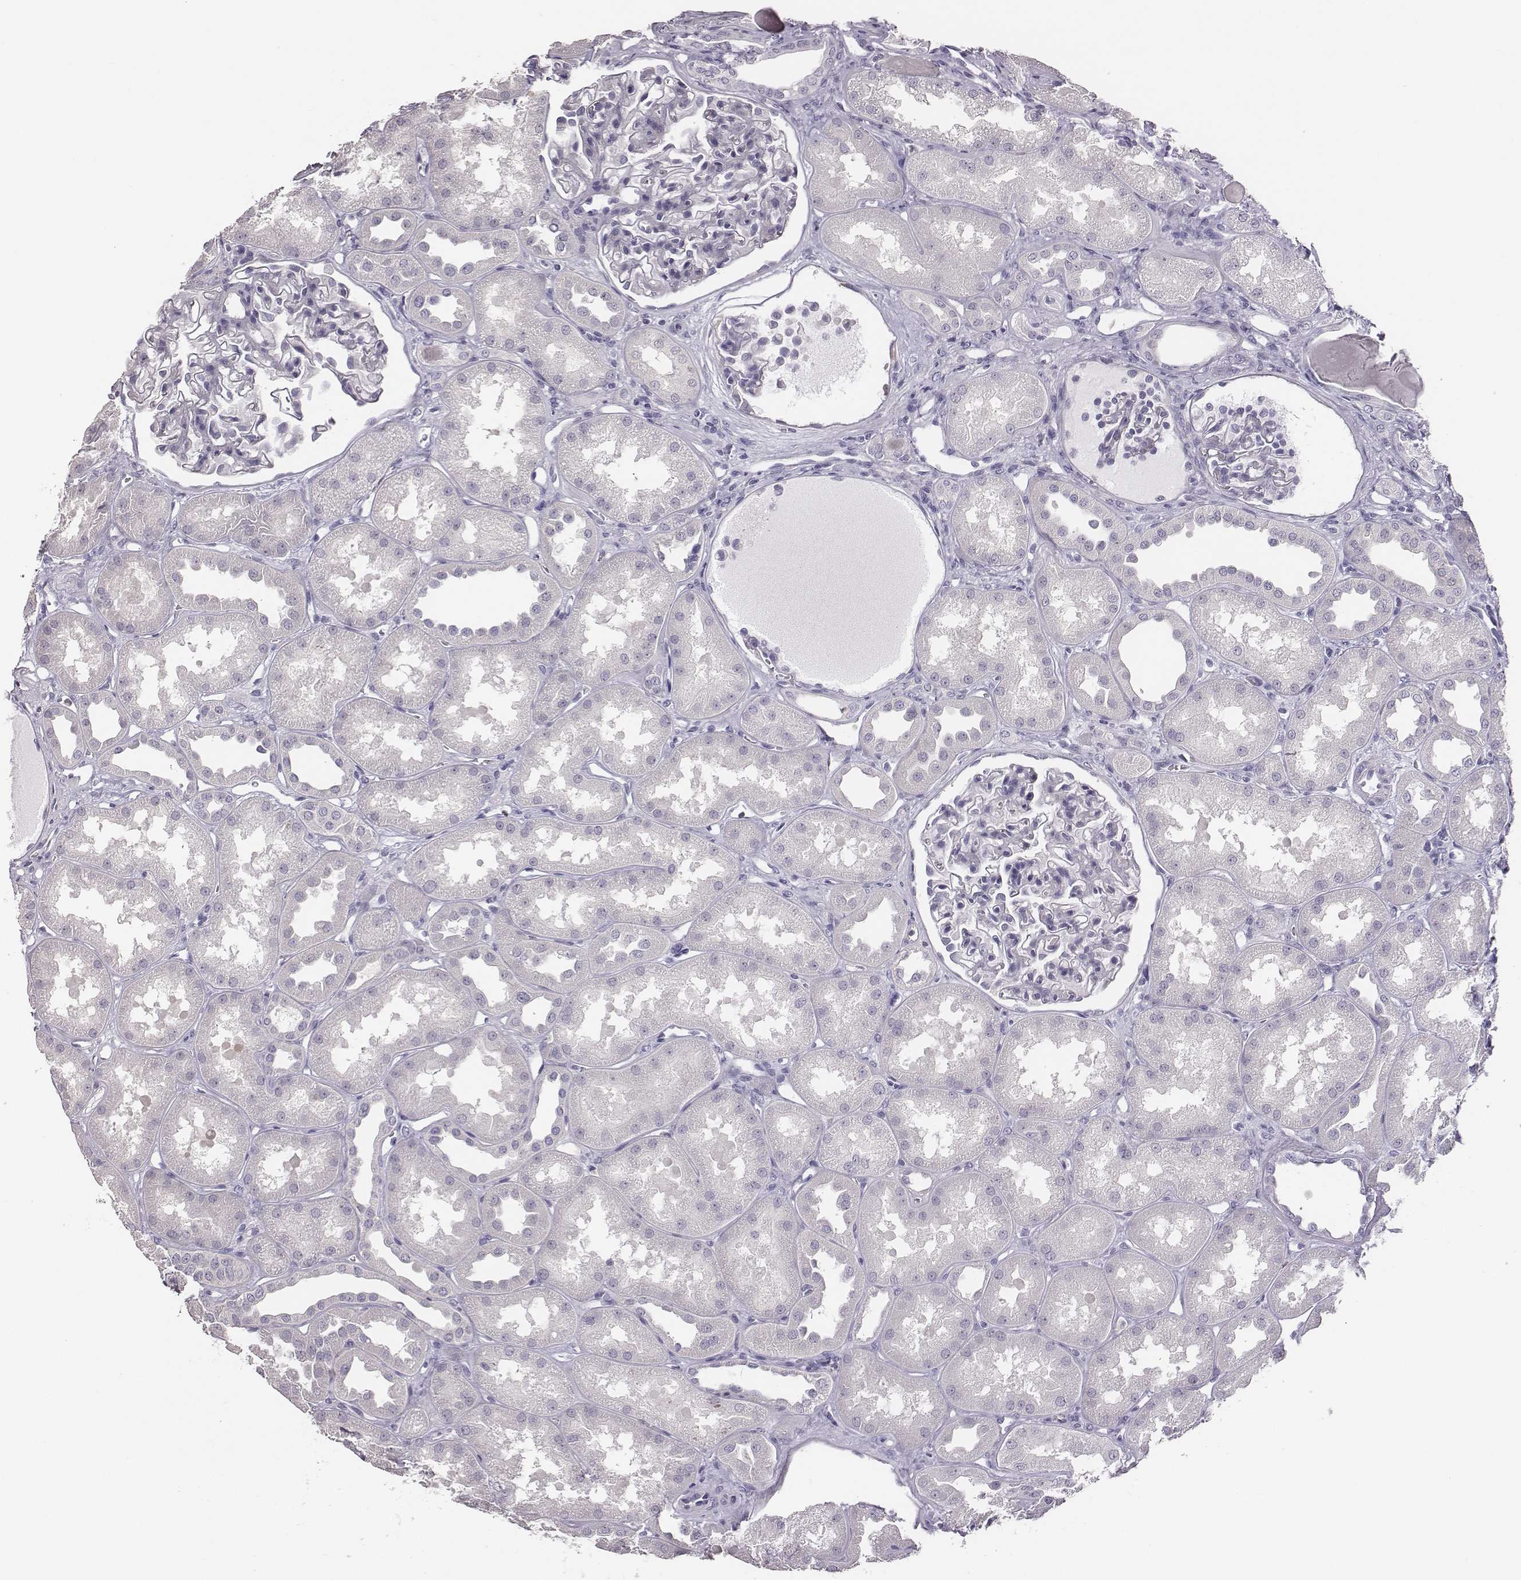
{"staining": {"intensity": "negative", "quantity": "none", "location": "none"}, "tissue": "kidney", "cell_type": "Cells in glomeruli", "image_type": "normal", "snomed": [{"axis": "morphology", "description": "Normal tissue, NOS"}, {"axis": "topography", "description": "Kidney"}], "caption": "High power microscopy photomicrograph of an immunohistochemistry (IHC) image of unremarkable kidney, revealing no significant positivity in cells in glomeruli.", "gene": "ENSG00000290147", "patient": {"sex": "male", "age": 61}}